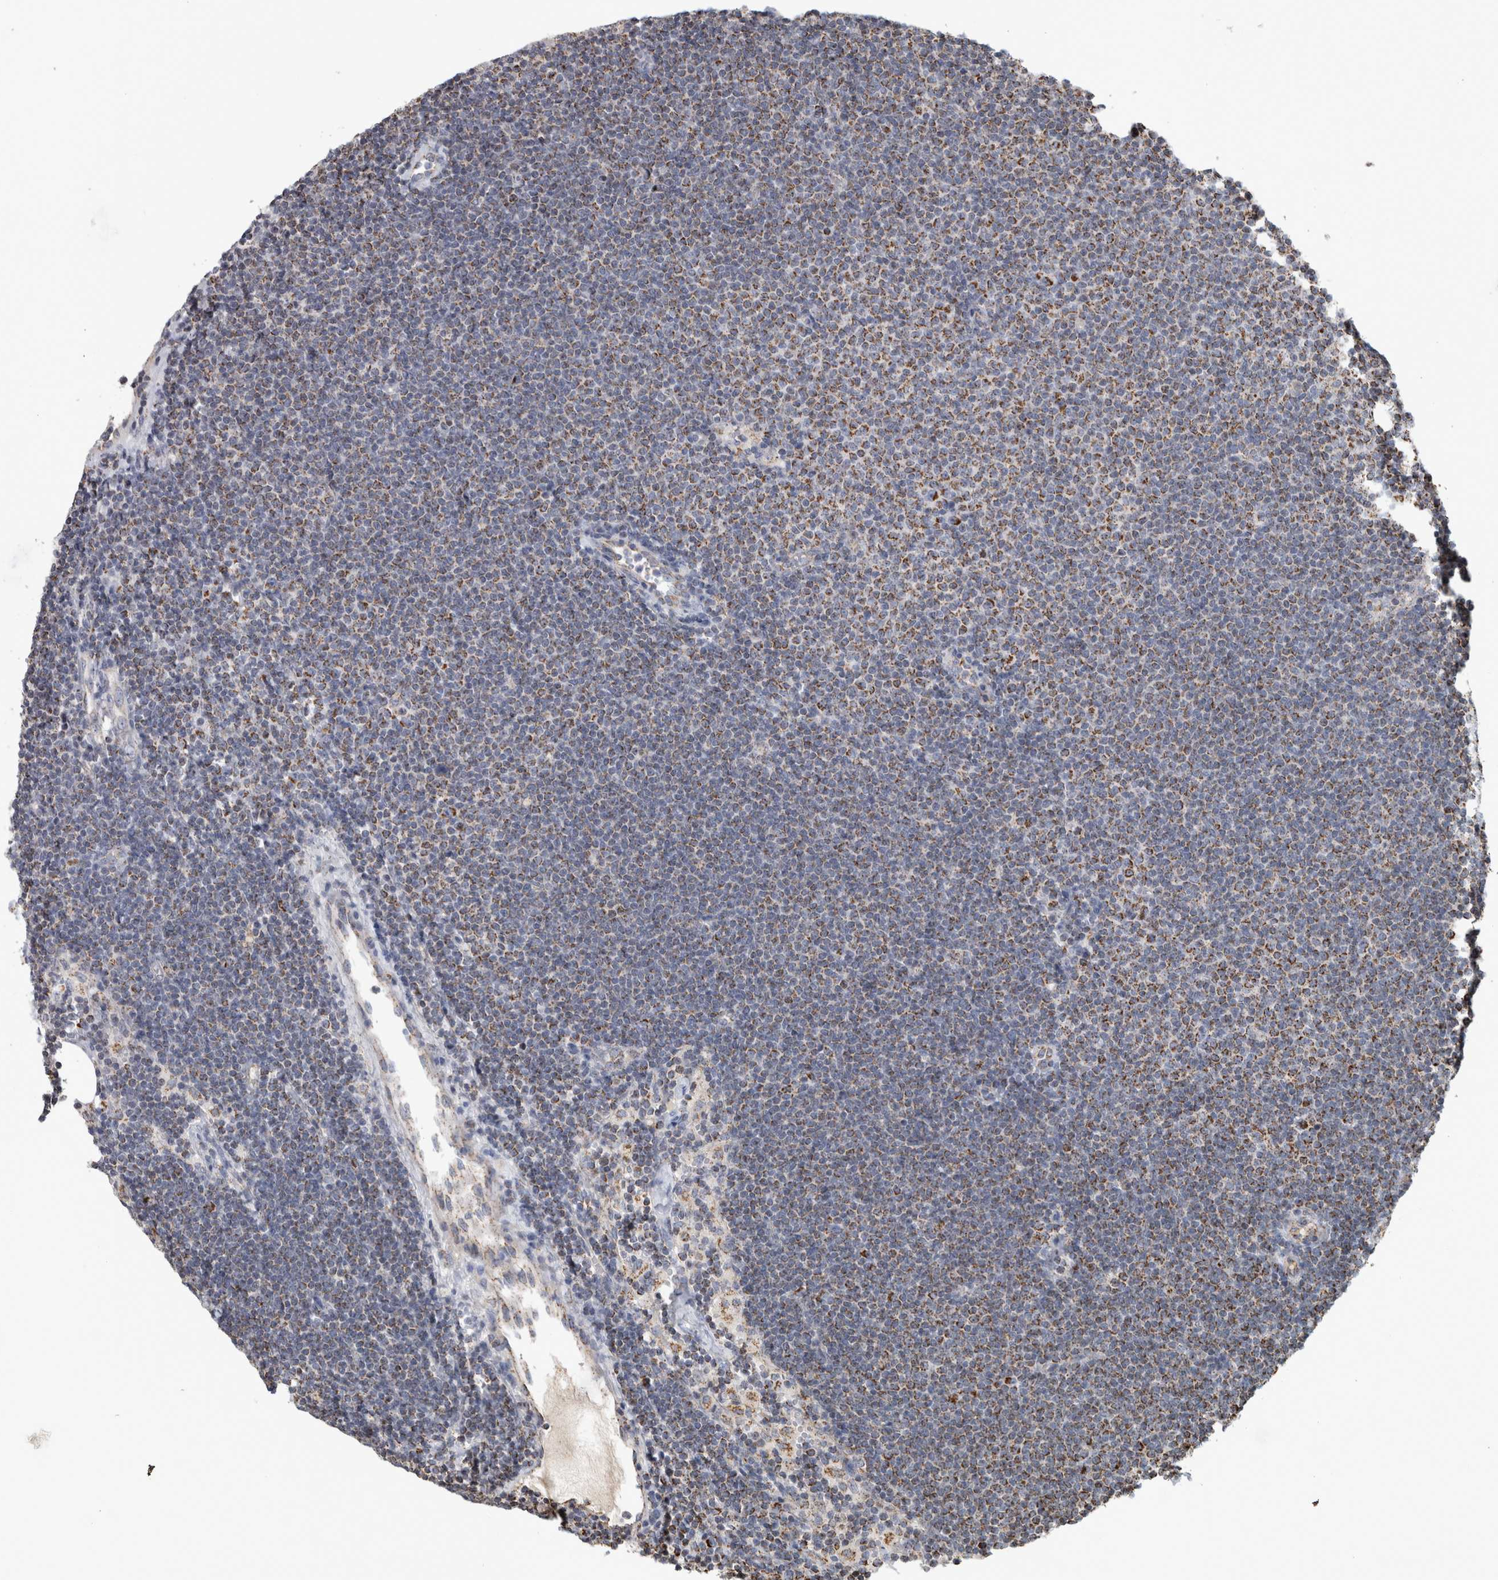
{"staining": {"intensity": "moderate", "quantity": "25%-75%", "location": "cytoplasmic/membranous"}, "tissue": "lymphoma", "cell_type": "Tumor cells", "image_type": "cancer", "snomed": [{"axis": "morphology", "description": "Malignant lymphoma, non-Hodgkin's type, Low grade"}, {"axis": "topography", "description": "Lymph node"}], "caption": "IHC (DAB) staining of human low-grade malignant lymphoma, non-Hodgkin's type shows moderate cytoplasmic/membranous protein staining in about 25%-75% of tumor cells.", "gene": "ST8SIA1", "patient": {"sex": "female", "age": 53}}